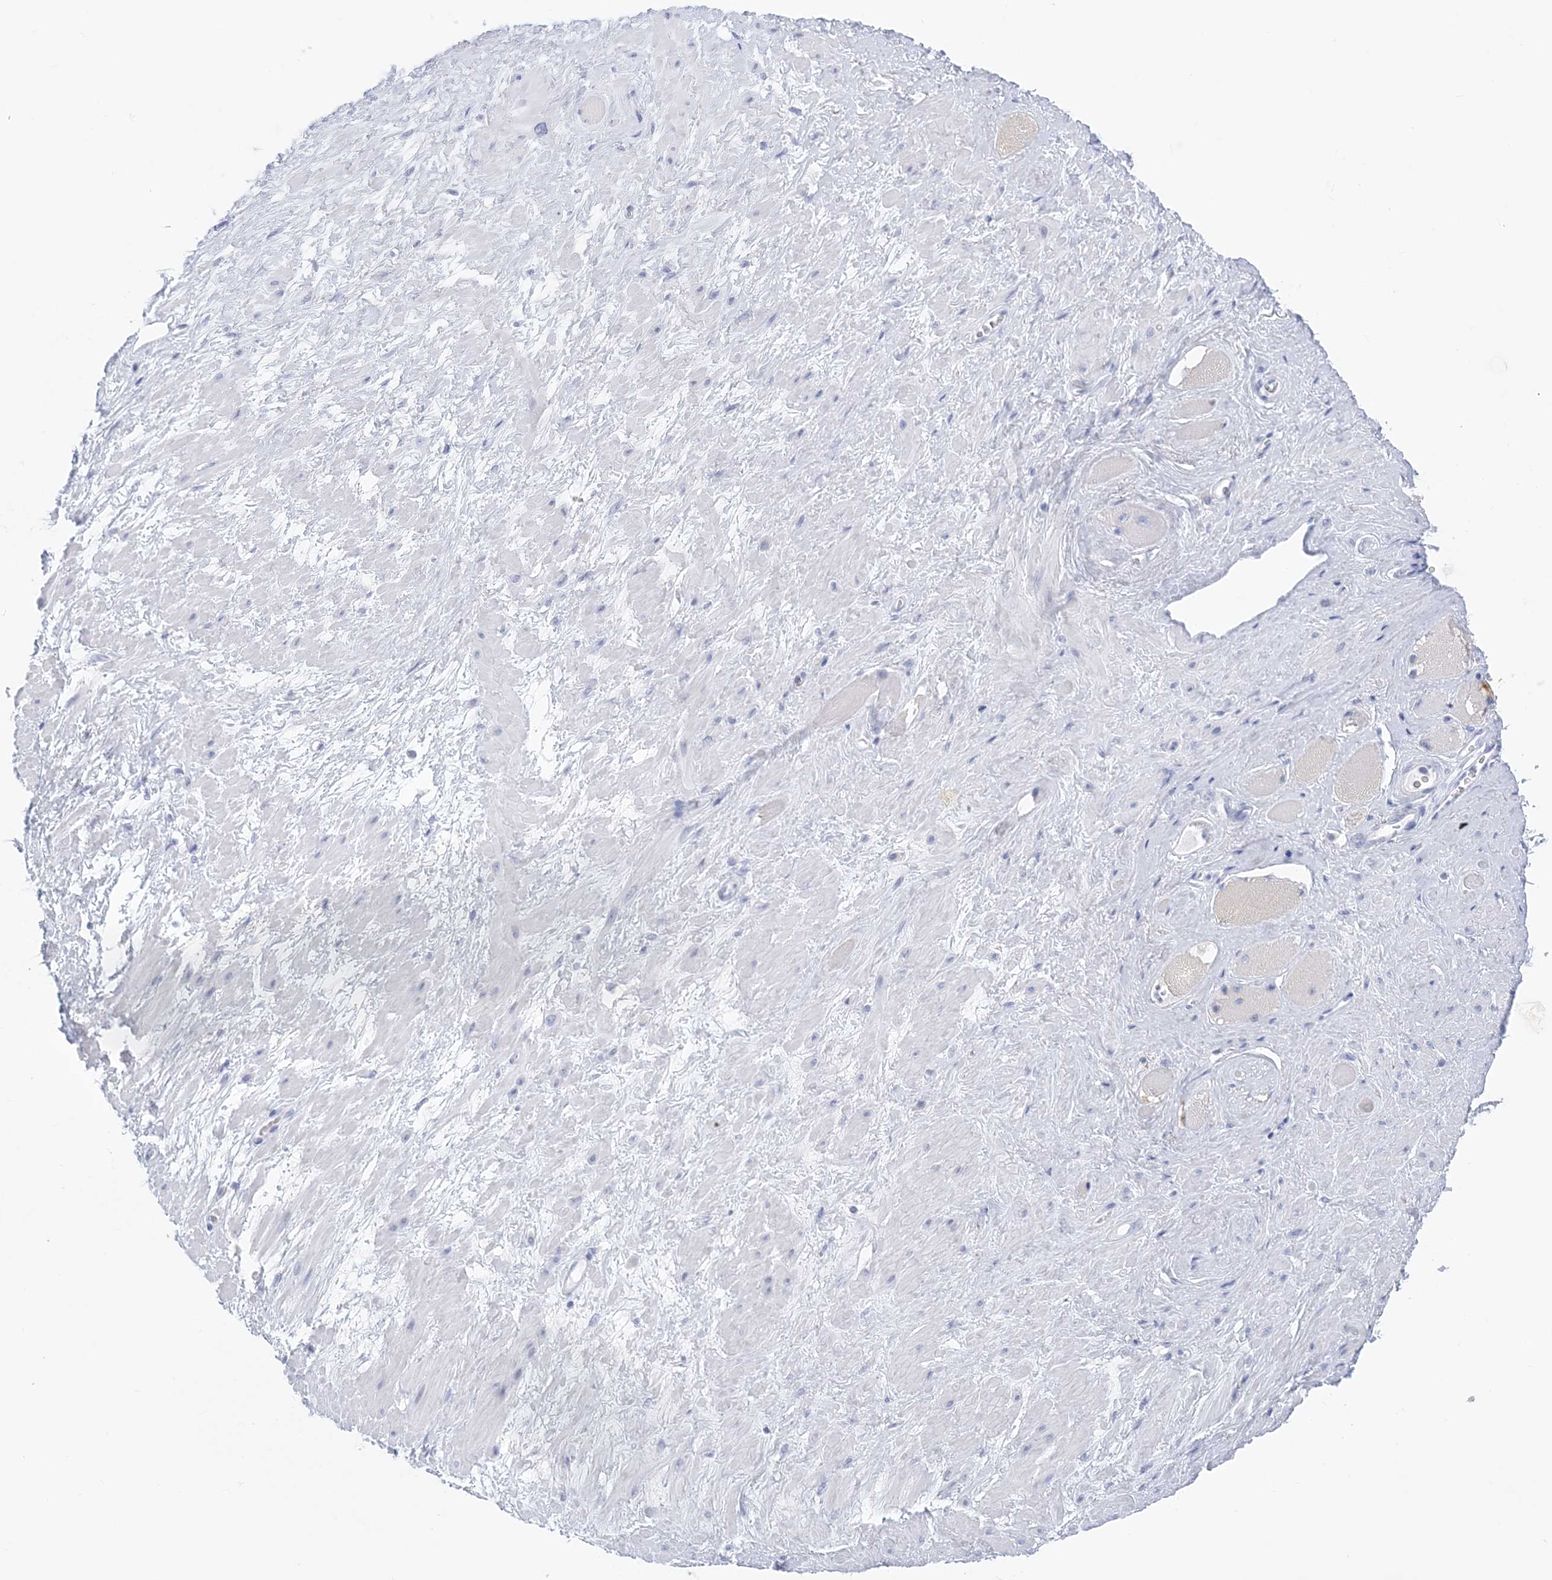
{"staining": {"intensity": "negative", "quantity": "none", "location": "none"}, "tissue": "adipose tissue", "cell_type": "Adipocytes", "image_type": "normal", "snomed": [{"axis": "morphology", "description": "Normal tissue, NOS"}, {"axis": "morphology", "description": "Adenocarcinoma, Low grade"}, {"axis": "topography", "description": "Prostate"}, {"axis": "topography", "description": "Peripheral nerve tissue"}], "caption": "Protein analysis of unremarkable adipose tissue shows no significant positivity in adipocytes. (DAB (3,3'-diaminobenzidine) immunohistochemistry, high magnification).", "gene": "SH3YL1", "patient": {"sex": "male", "age": 63}}